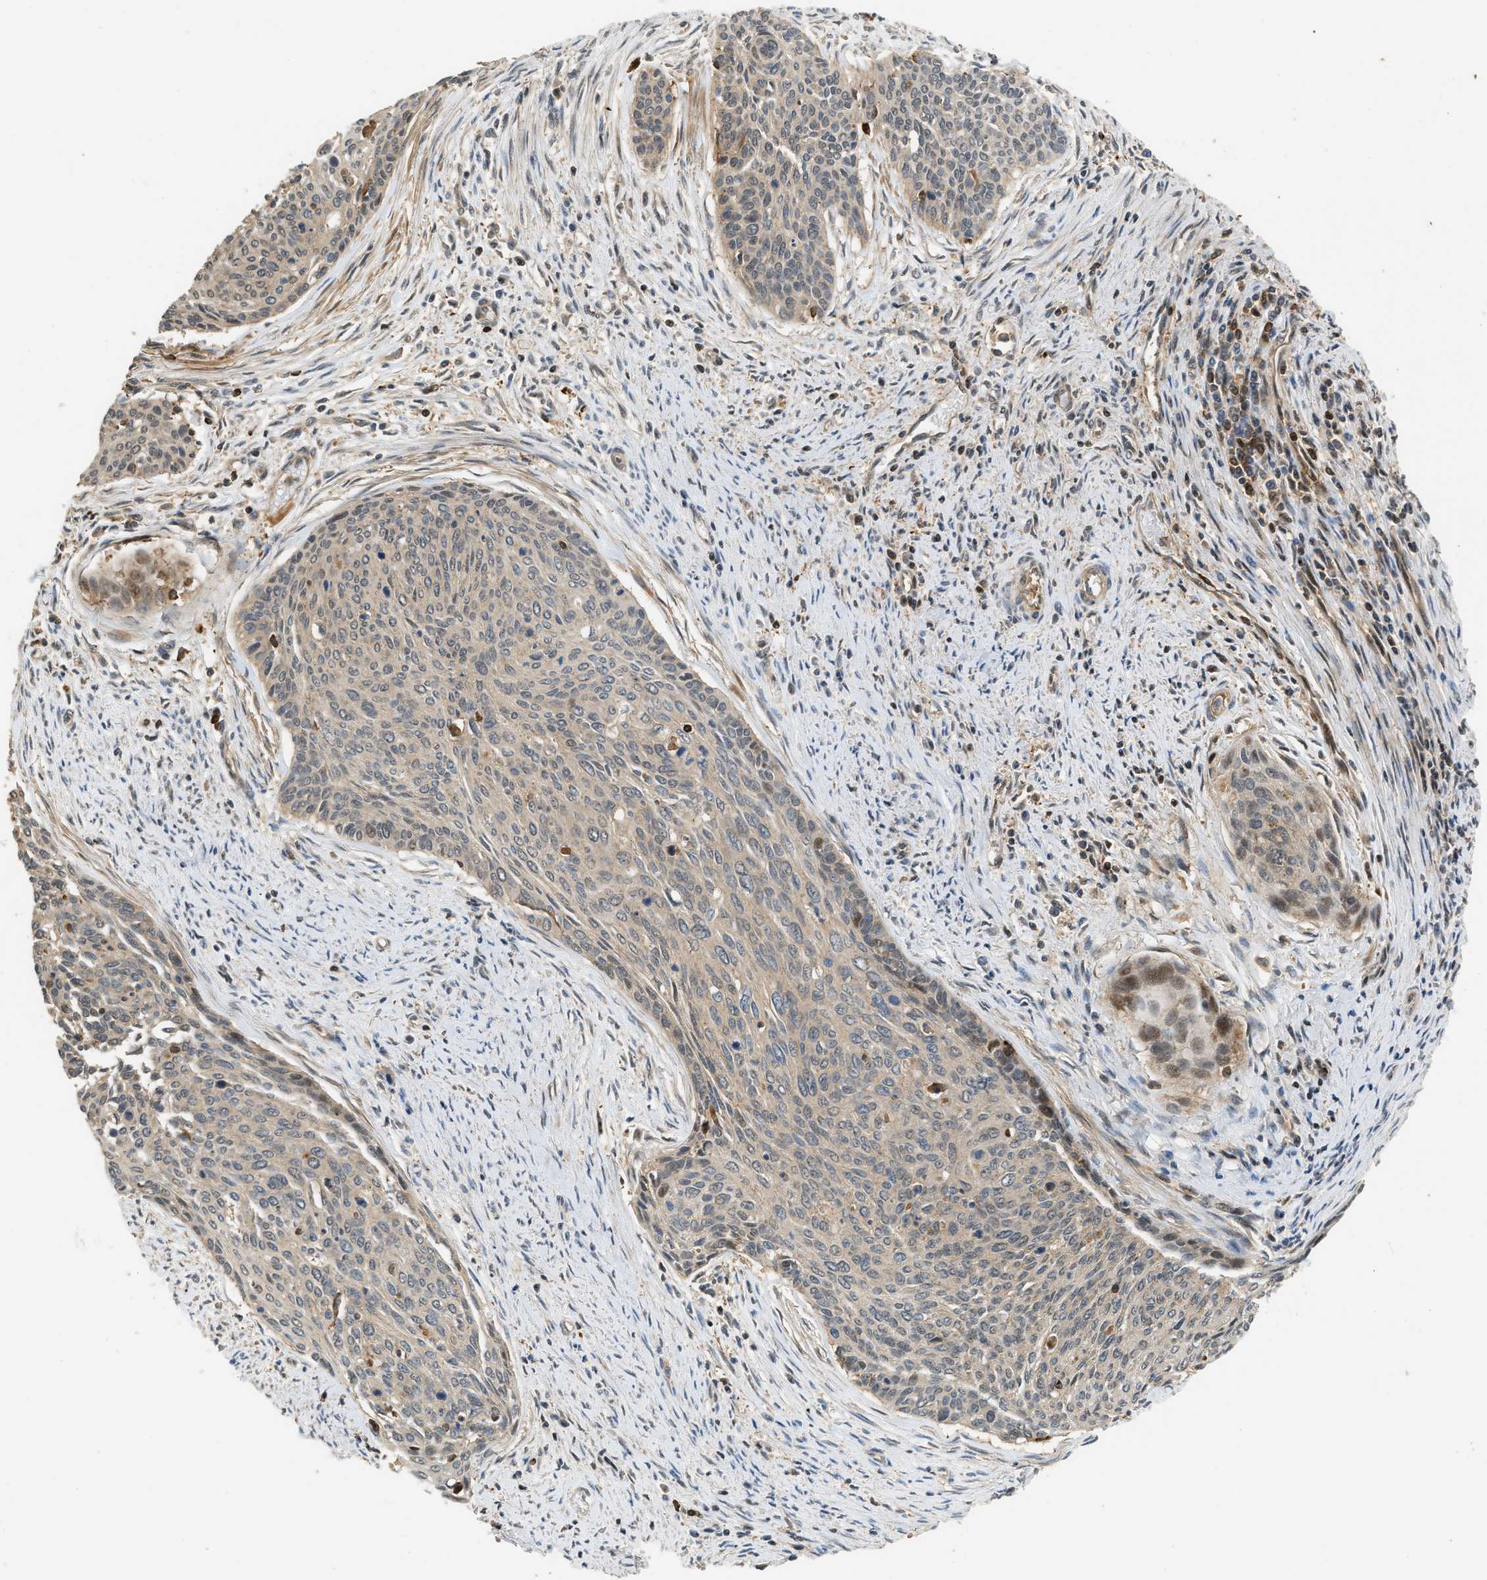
{"staining": {"intensity": "negative", "quantity": "none", "location": "none"}, "tissue": "cervical cancer", "cell_type": "Tumor cells", "image_type": "cancer", "snomed": [{"axis": "morphology", "description": "Squamous cell carcinoma, NOS"}, {"axis": "topography", "description": "Cervix"}], "caption": "Tumor cells show no significant expression in cervical cancer (squamous cell carcinoma).", "gene": "GOPC", "patient": {"sex": "female", "age": 55}}